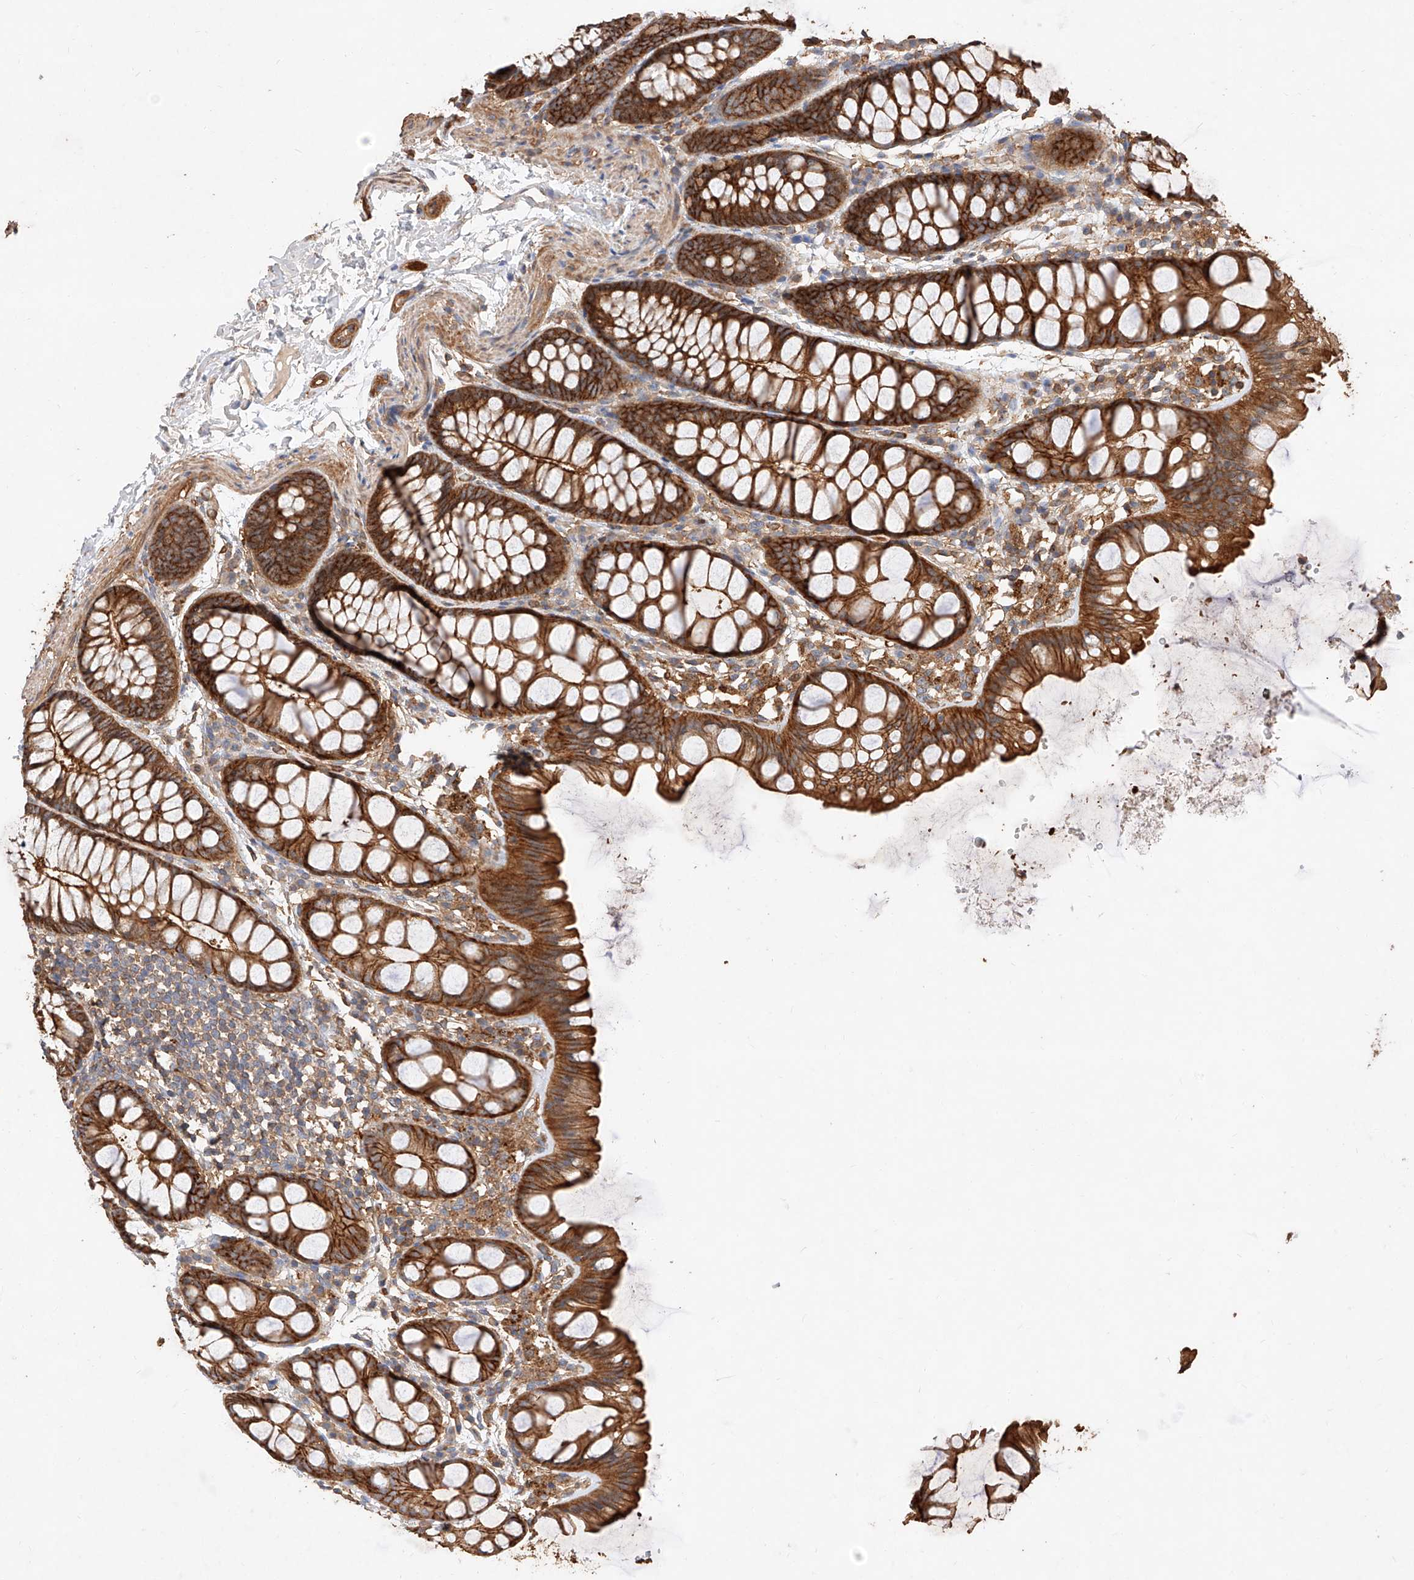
{"staining": {"intensity": "moderate", "quantity": ">75%", "location": "cytoplasmic/membranous"}, "tissue": "colon", "cell_type": "Endothelial cells", "image_type": "normal", "snomed": [{"axis": "morphology", "description": "Normal tissue, NOS"}, {"axis": "topography", "description": "Colon"}], "caption": "Immunohistochemical staining of unremarkable human colon reveals moderate cytoplasmic/membranous protein staining in about >75% of endothelial cells.", "gene": "GHDC", "patient": {"sex": "male", "age": 47}}